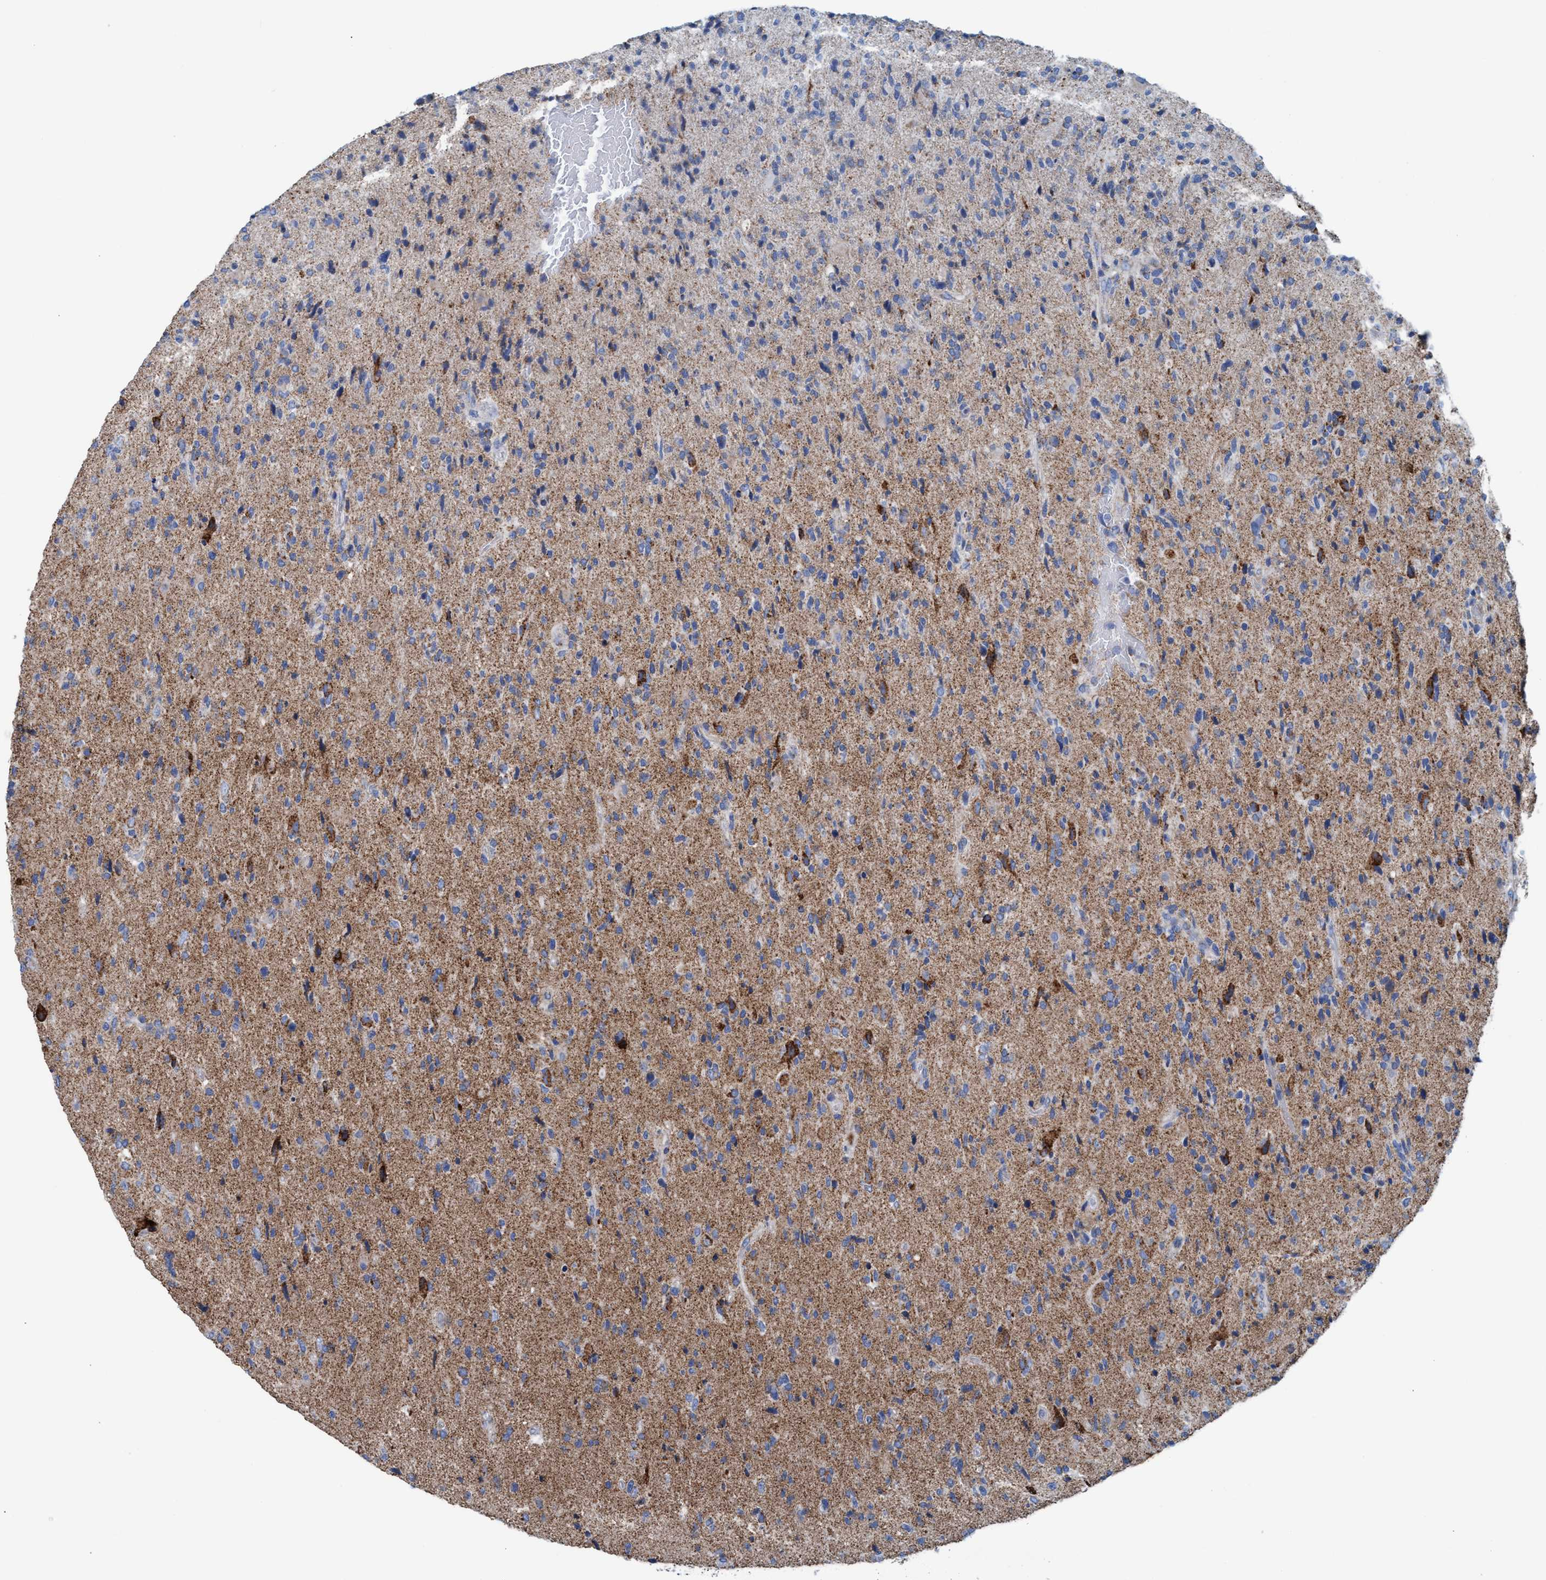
{"staining": {"intensity": "moderate", "quantity": "<25%", "location": "cytoplasmic/membranous"}, "tissue": "glioma", "cell_type": "Tumor cells", "image_type": "cancer", "snomed": [{"axis": "morphology", "description": "Glioma, malignant, High grade"}, {"axis": "topography", "description": "Brain"}], "caption": "Glioma stained with IHC exhibits moderate cytoplasmic/membranous positivity in about <25% of tumor cells. (DAB IHC, brown staining for protein, blue staining for nuclei).", "gene": "GGA3", "patient": {"sex": "male", "age": 72}}